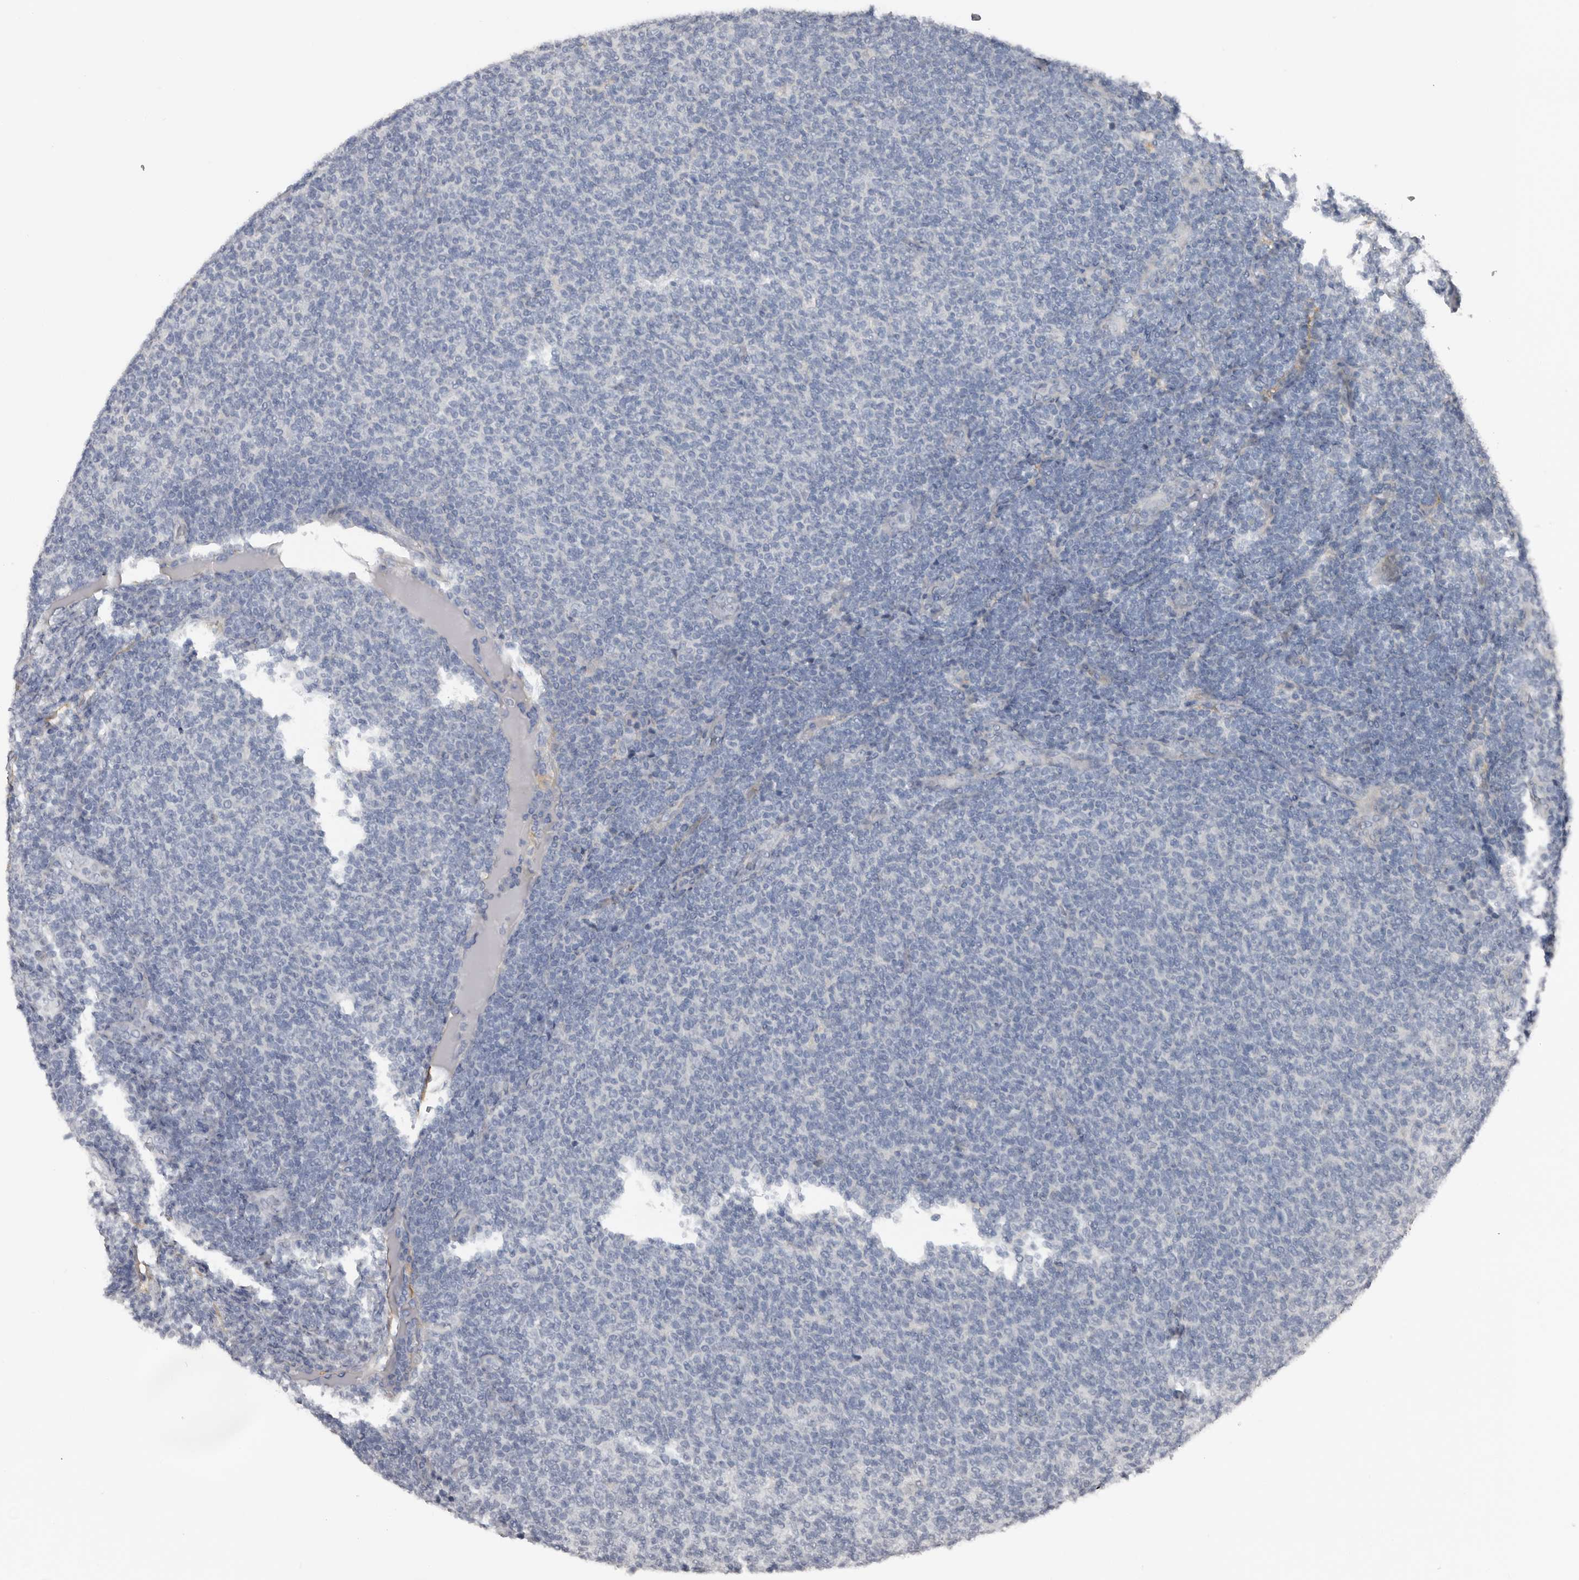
{"staining": {"intensity": "negative", "quantity": "none", "location": "none"}, "tissue": "lymphoma", "cell_type": "Tumor cells", "image_type": "cancer", "snomed": [{"axis": "morphology", "description": "Malignant lymphoma, non-Hodgkin's type, Low grade"}, {"axis": "topography", "description": "Lymph node"}], "caption": "Immunohistochemistry (IHC) of lymphoma exhibits no positivity in tumor cells. Brightfield microscopy of immunohistochemistry (IHC) stained with DAB (3,3'-diaminobenzidine) (brown) and hematoxylin (blue), captured at high magnification.", "gene": "FABP7", "patient": {"sex": "male", "age": 66}}